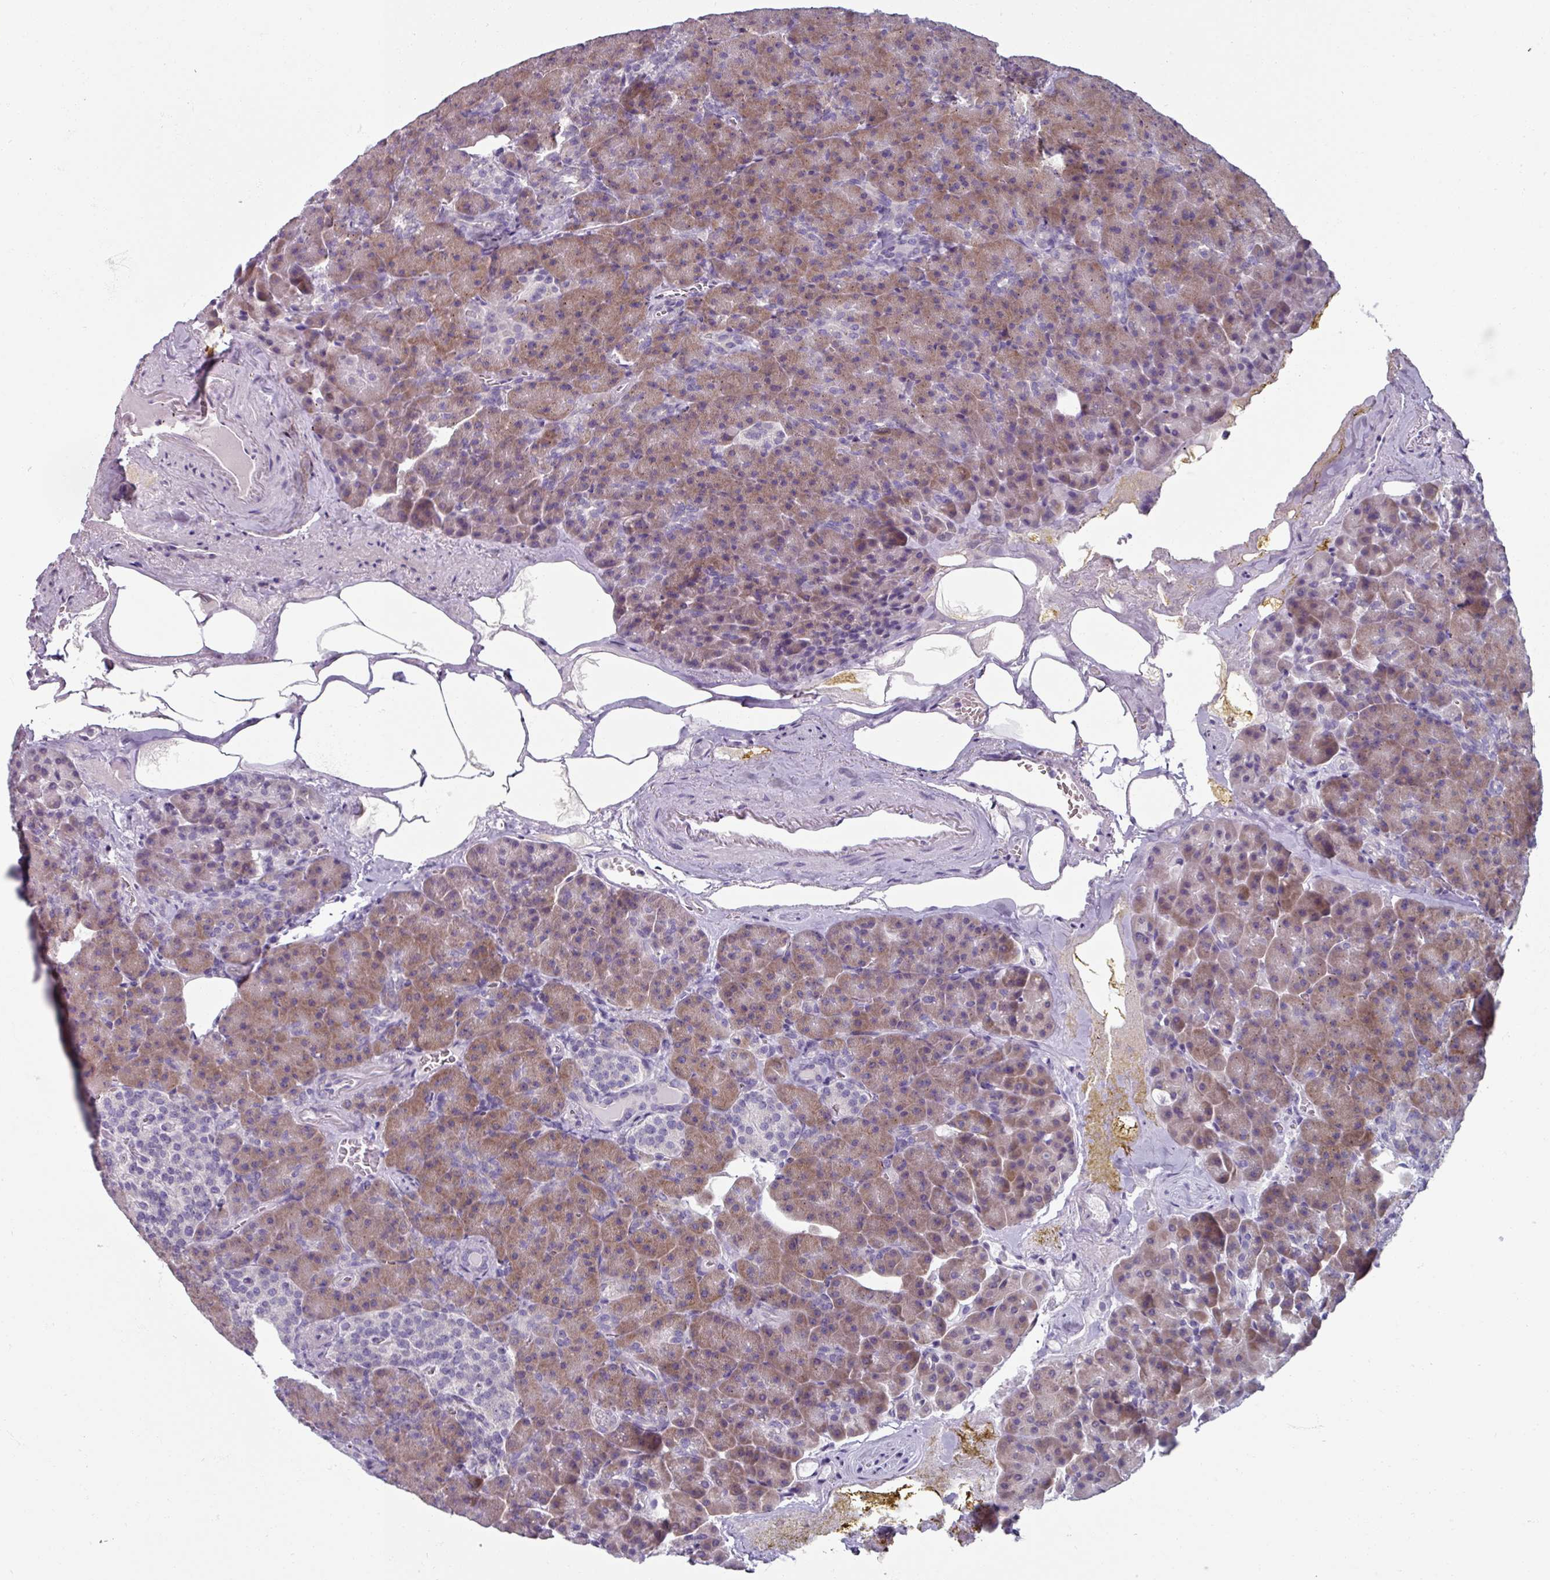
{"staining": {"intensity": "moderate", "quantity": ">75%", "location": "cytoplasmic/membranous"}, "tissue": "pancreas", "cell_type": "Exocrine glandular cells", "image_type": "normal", "snomed": [{"axis": "morphology", "description": "Normal tissue, NOS"}, {"axis": "topography", "description": "Pancreas"}], "caption": "Immunohistochemistry (IHC) histopathology image of benign human pancreas stained for a protein (brown), which reveals medium levels of moderate cytoplasmic/membranous expression in approximately >75% of exocrine glandular cells.", "gene": "SMIM11", "patient": {"sex": "female", "age": 74}}